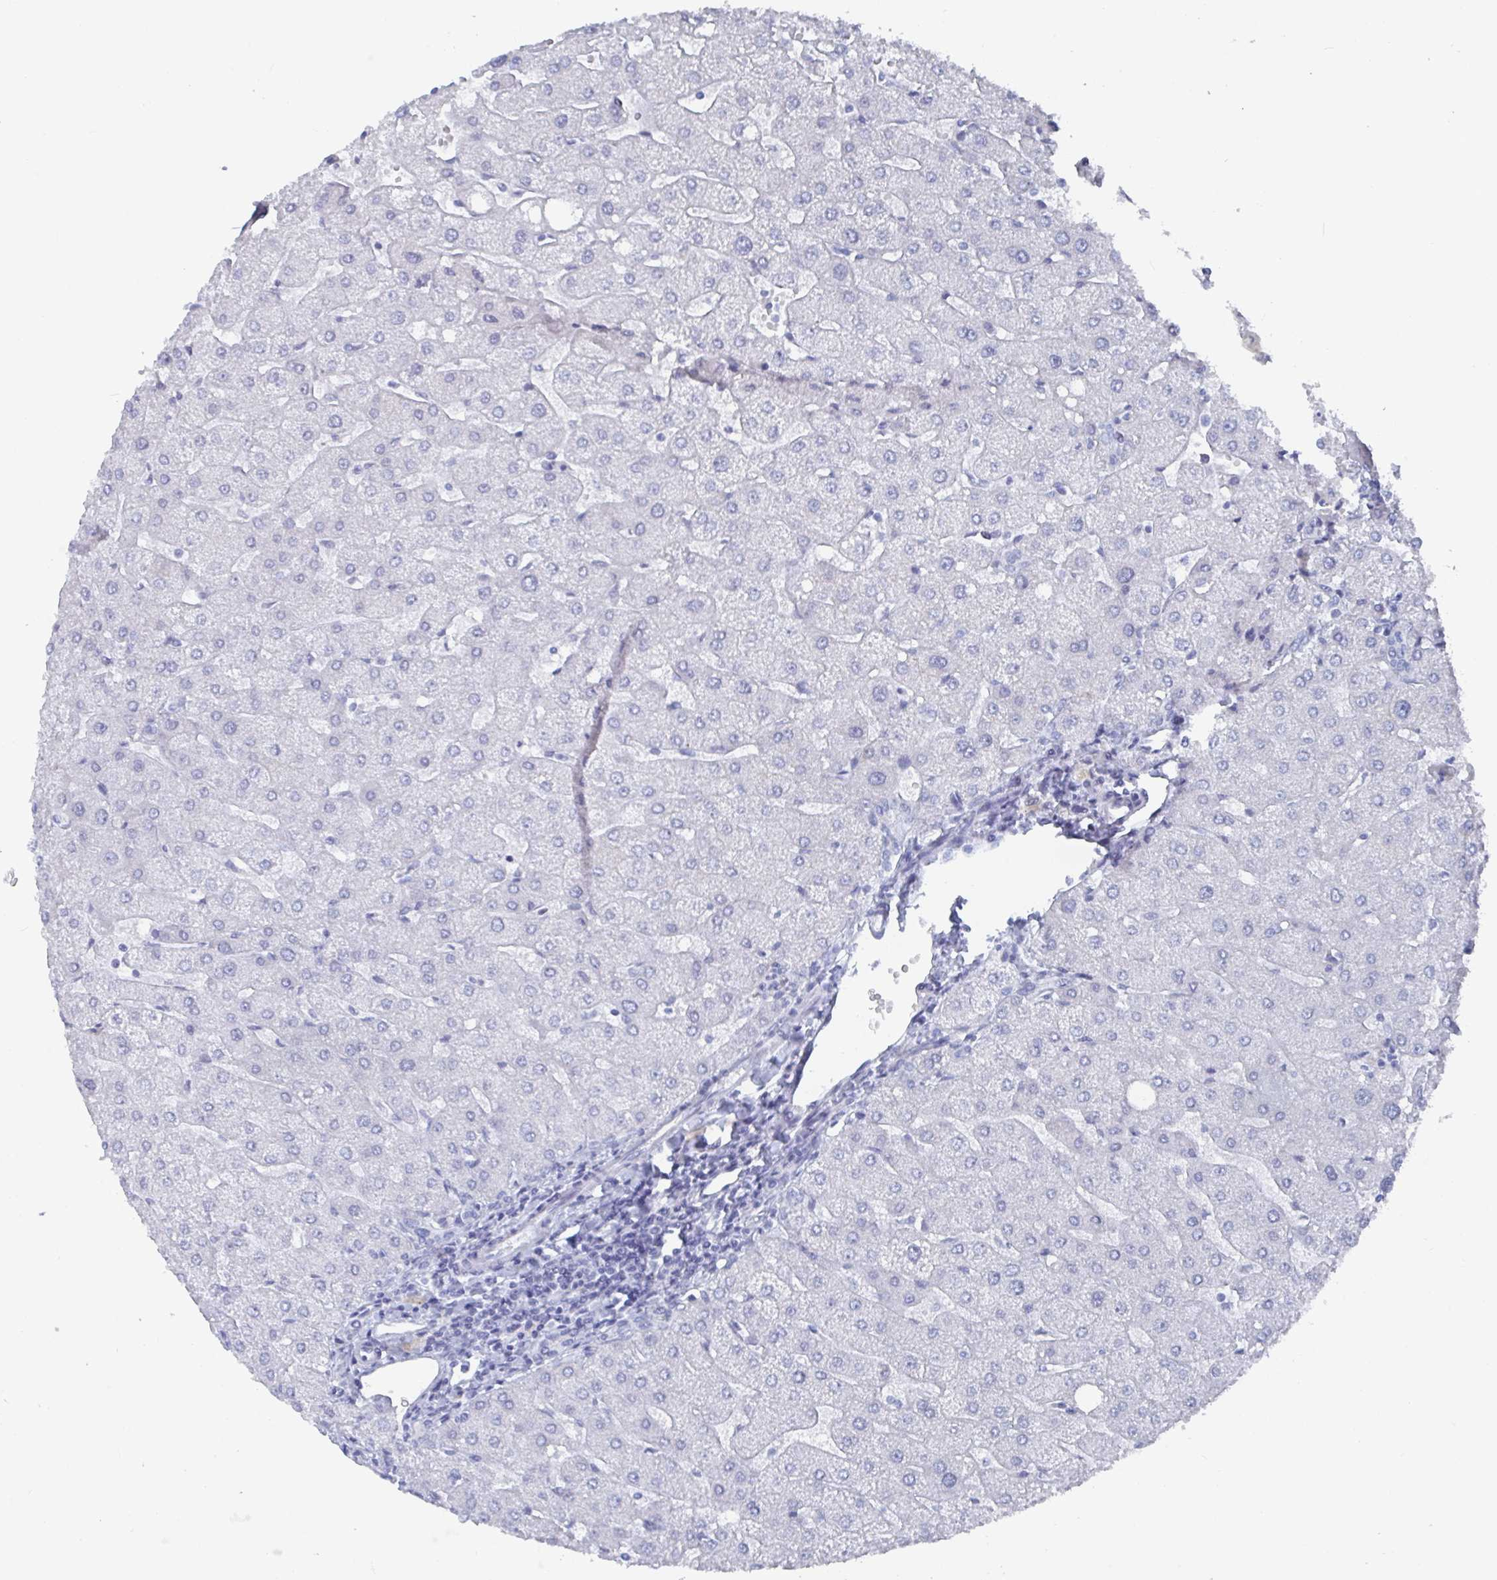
{"staining": {"intensity": "negative", "quantity": "none", "location": "none"}, "tissue": "liver", "cell_type": "Cholangiocytes", "image_type": "normal", "snomed": [{"axis": "morphology", "description": "Normal tissue, NOS"}, {"axis": "topography", "description": "Liver"}], "caption": "Protein analysis of unremarkable liver shows no significant expression in cholangiocytes. (DAB immunohistochemistry with hematoxylin counter stain).", "gene": "CAMKV", "patient": {"sex": "male", "age": 67}}